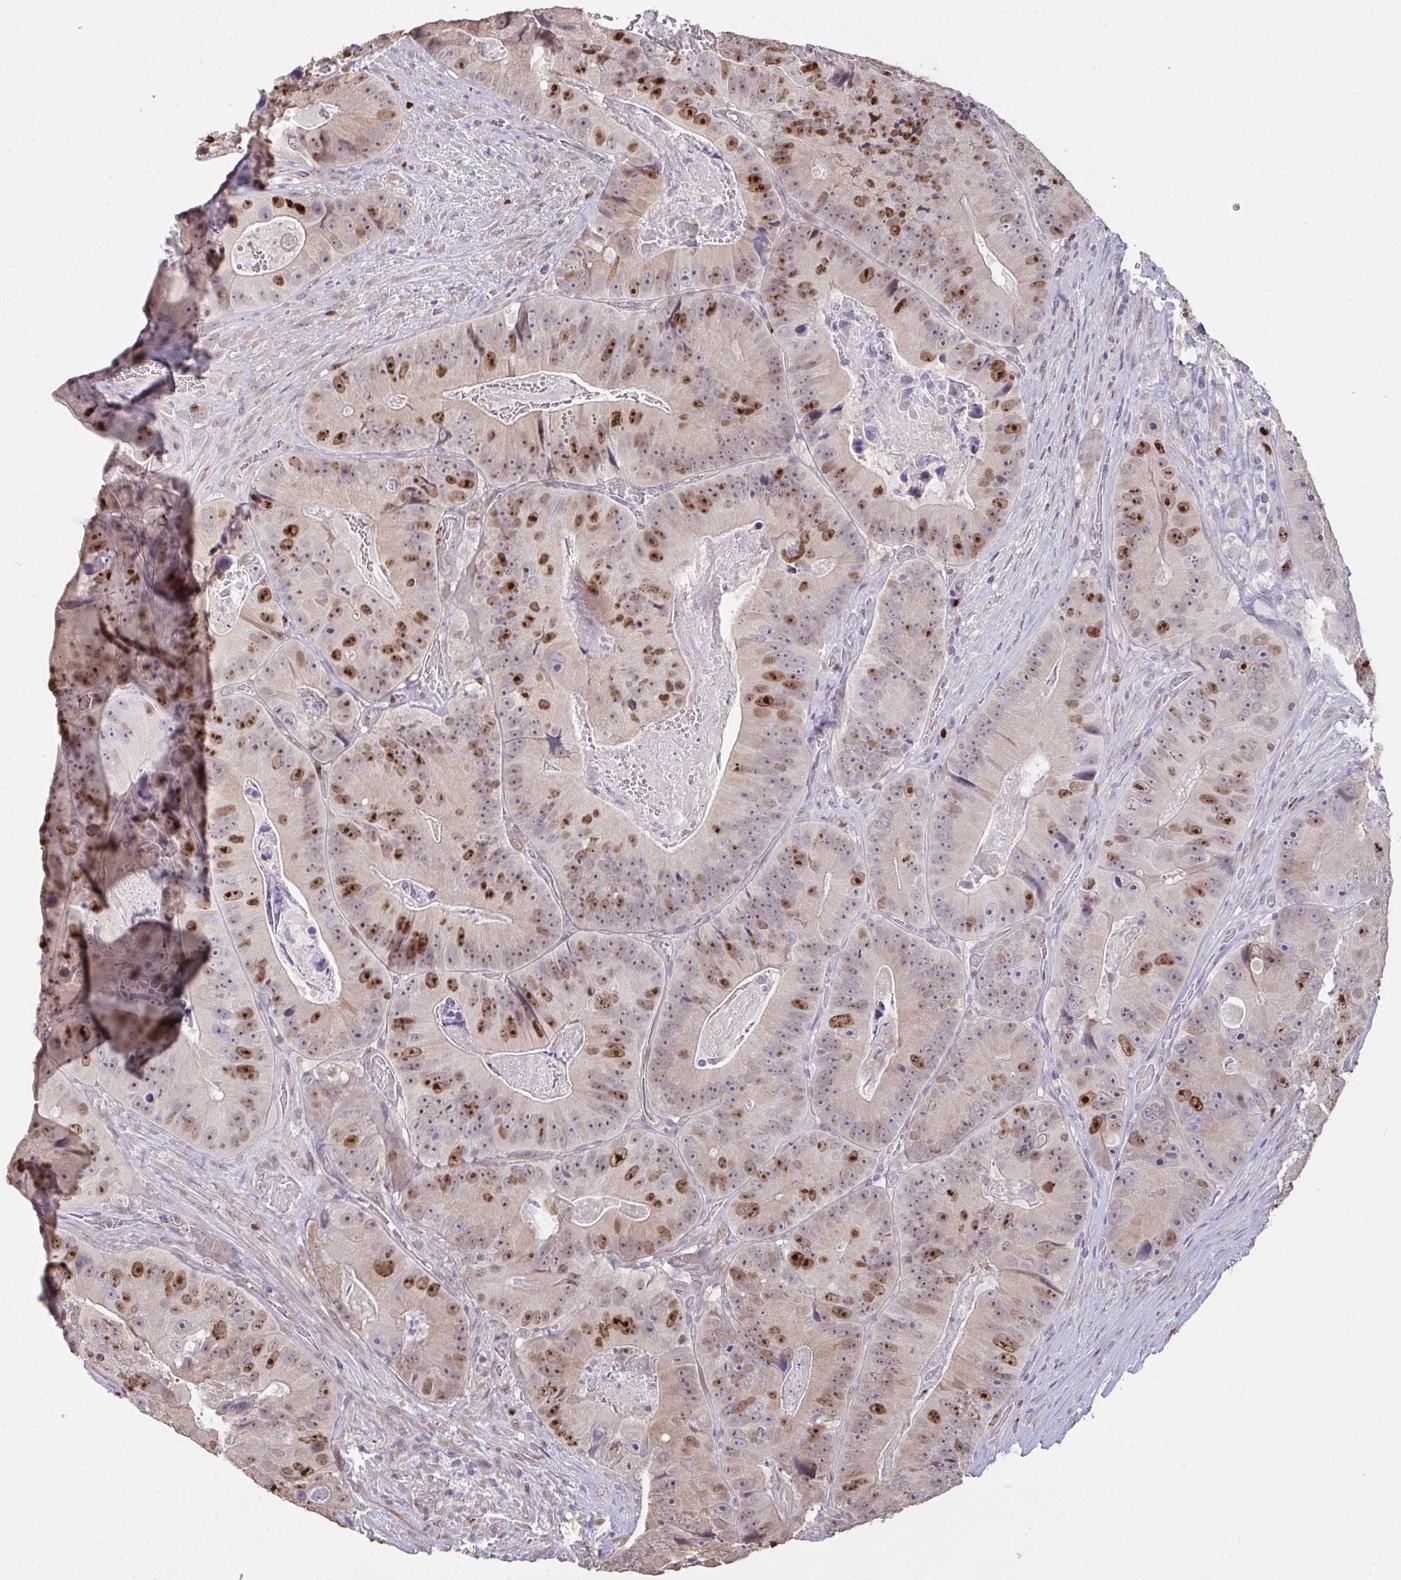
{"staining": {"intensity": "moderate", "quantity": "25%-75%", "location": "nuclear"}, "tissue": "colorectal cancer", "cell_type": "Tumor cells", "image_type": "cancer", "snomed": [{"axis": "morphology", "description": "Adenocarcinoma, NOS"}, {"axis": "topography", "description": "Colon"}], "caption": "Human colorectal adenocarcinoma stained with a brown dye demonstrates moderate nuclear positive expression in about 25%-75% of tumor cells.", "gene": "SETD7", "patient": {"sex": "female", "age": 86}}